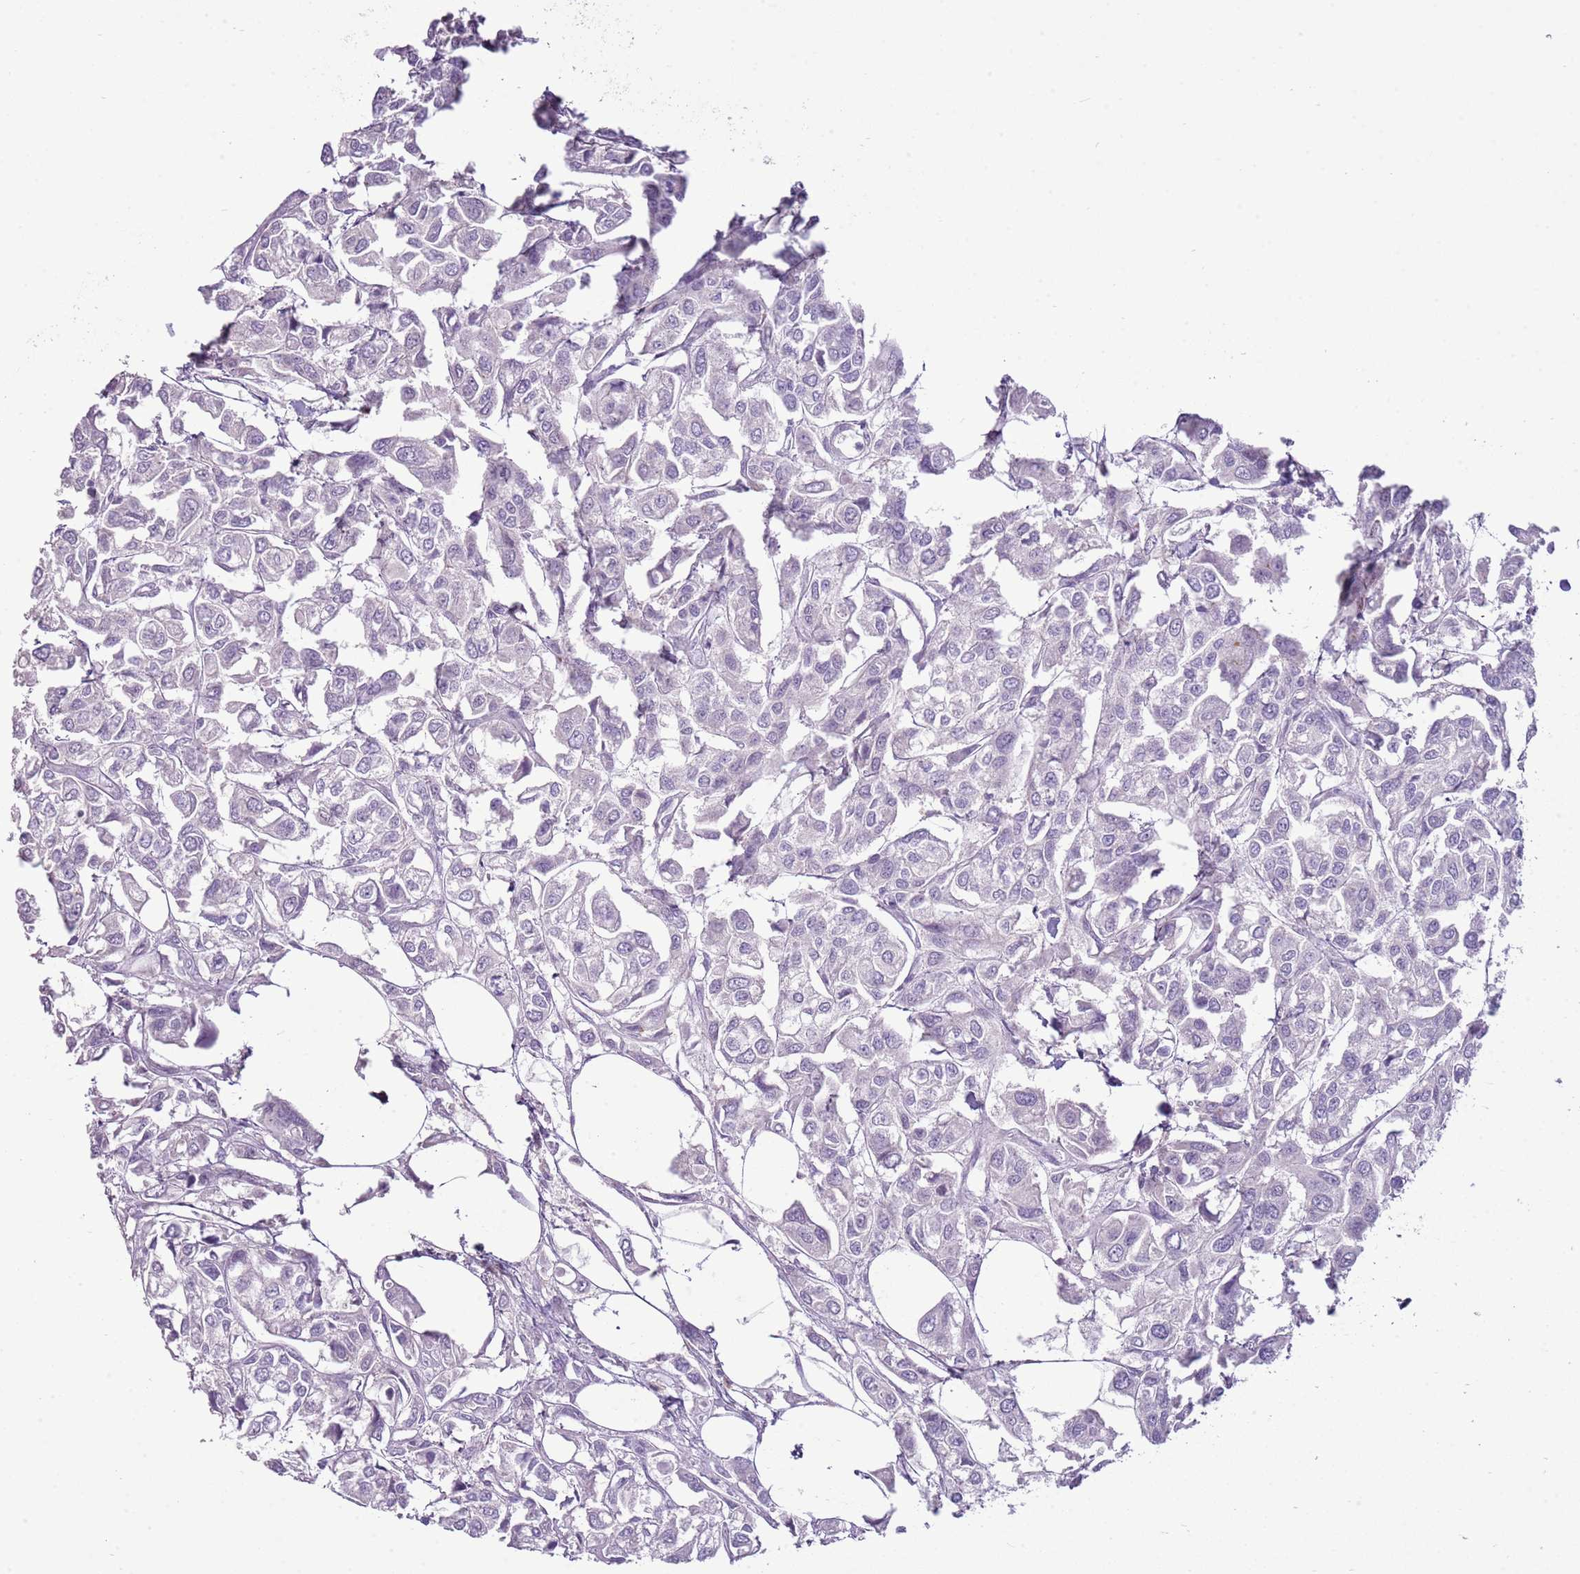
{"staining": {"intensity": "negative", "quantity": "none", "location": "none"}, "tissue": "urothelial cancer", "cell_type": "Tumor cells", "image_type": "cancer", "snomed": [{"axis": "morphology", "description": "Urothelial carcinoma, High grade"}, {"axis": "topography", "description": "Urinary bladder"}], "caption": "Immunohistochemistry (IHC) of human urothelial cancer displays no expression in tumor cells.", "gene": "SCAMP5", "patient": {"sex": "male", "age": 67}}